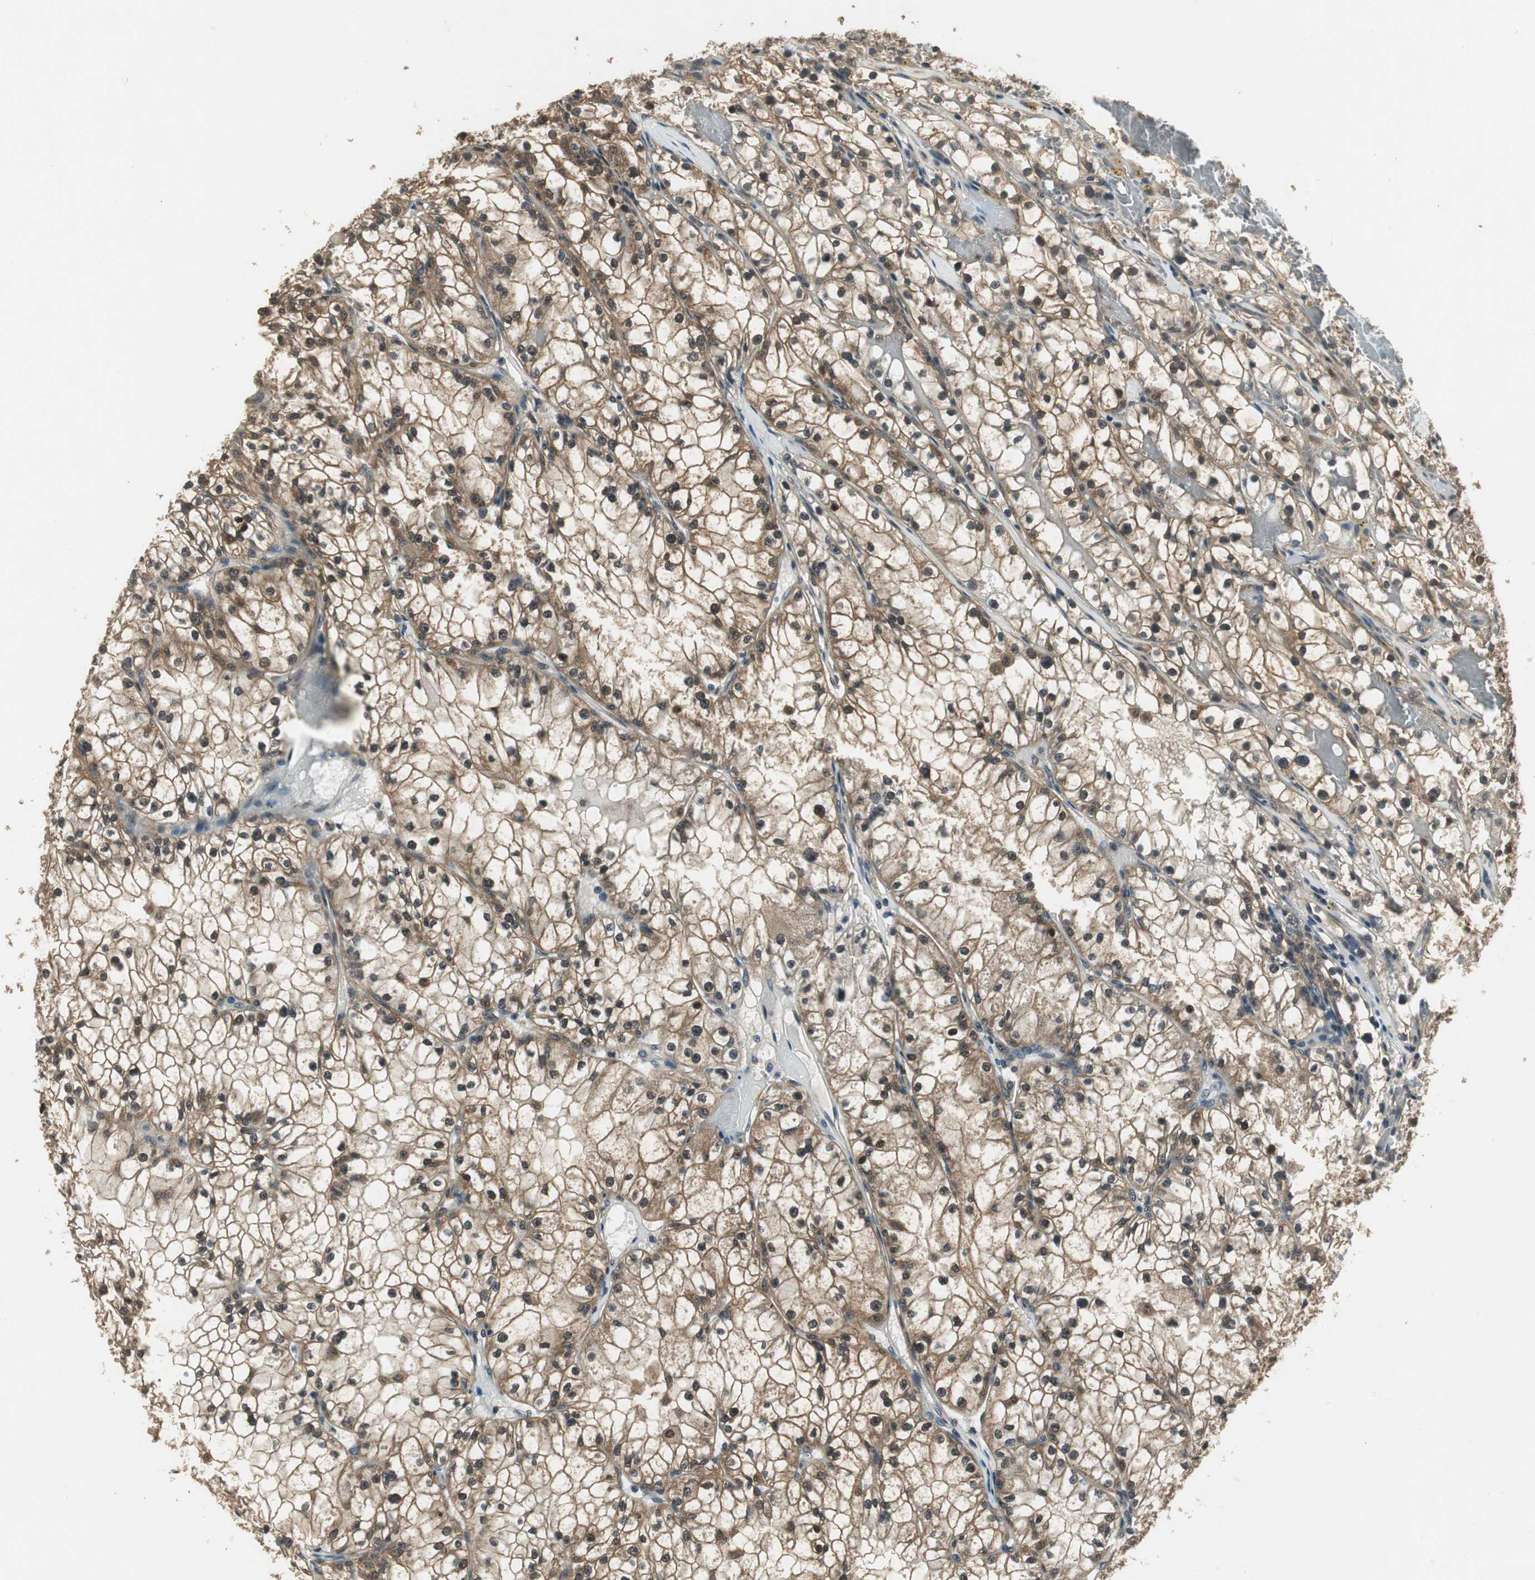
{"staining": {"intensity": "moderate", "quantity": ">75%", "location": "cytoplasmic/membranous,nuclear"}, "tissue": "renal cancer", "cell_type": "Tumor cells", "image_type": "cancer", "snomed": [{"axis": "morphology", "description": "Adenocarcinoma, NOS"}, {"axis": "topography", "description": "Kidney"}], "caption": "Immunohistochemistry of human adenocarcinoma (renal) exhibits medium levels of moderate cytoplasmic/membranous and nuclear expression in about >75% of tumor cells.", "gene": "PSMB4", "patient": {"sex": "male", "age": 56}}